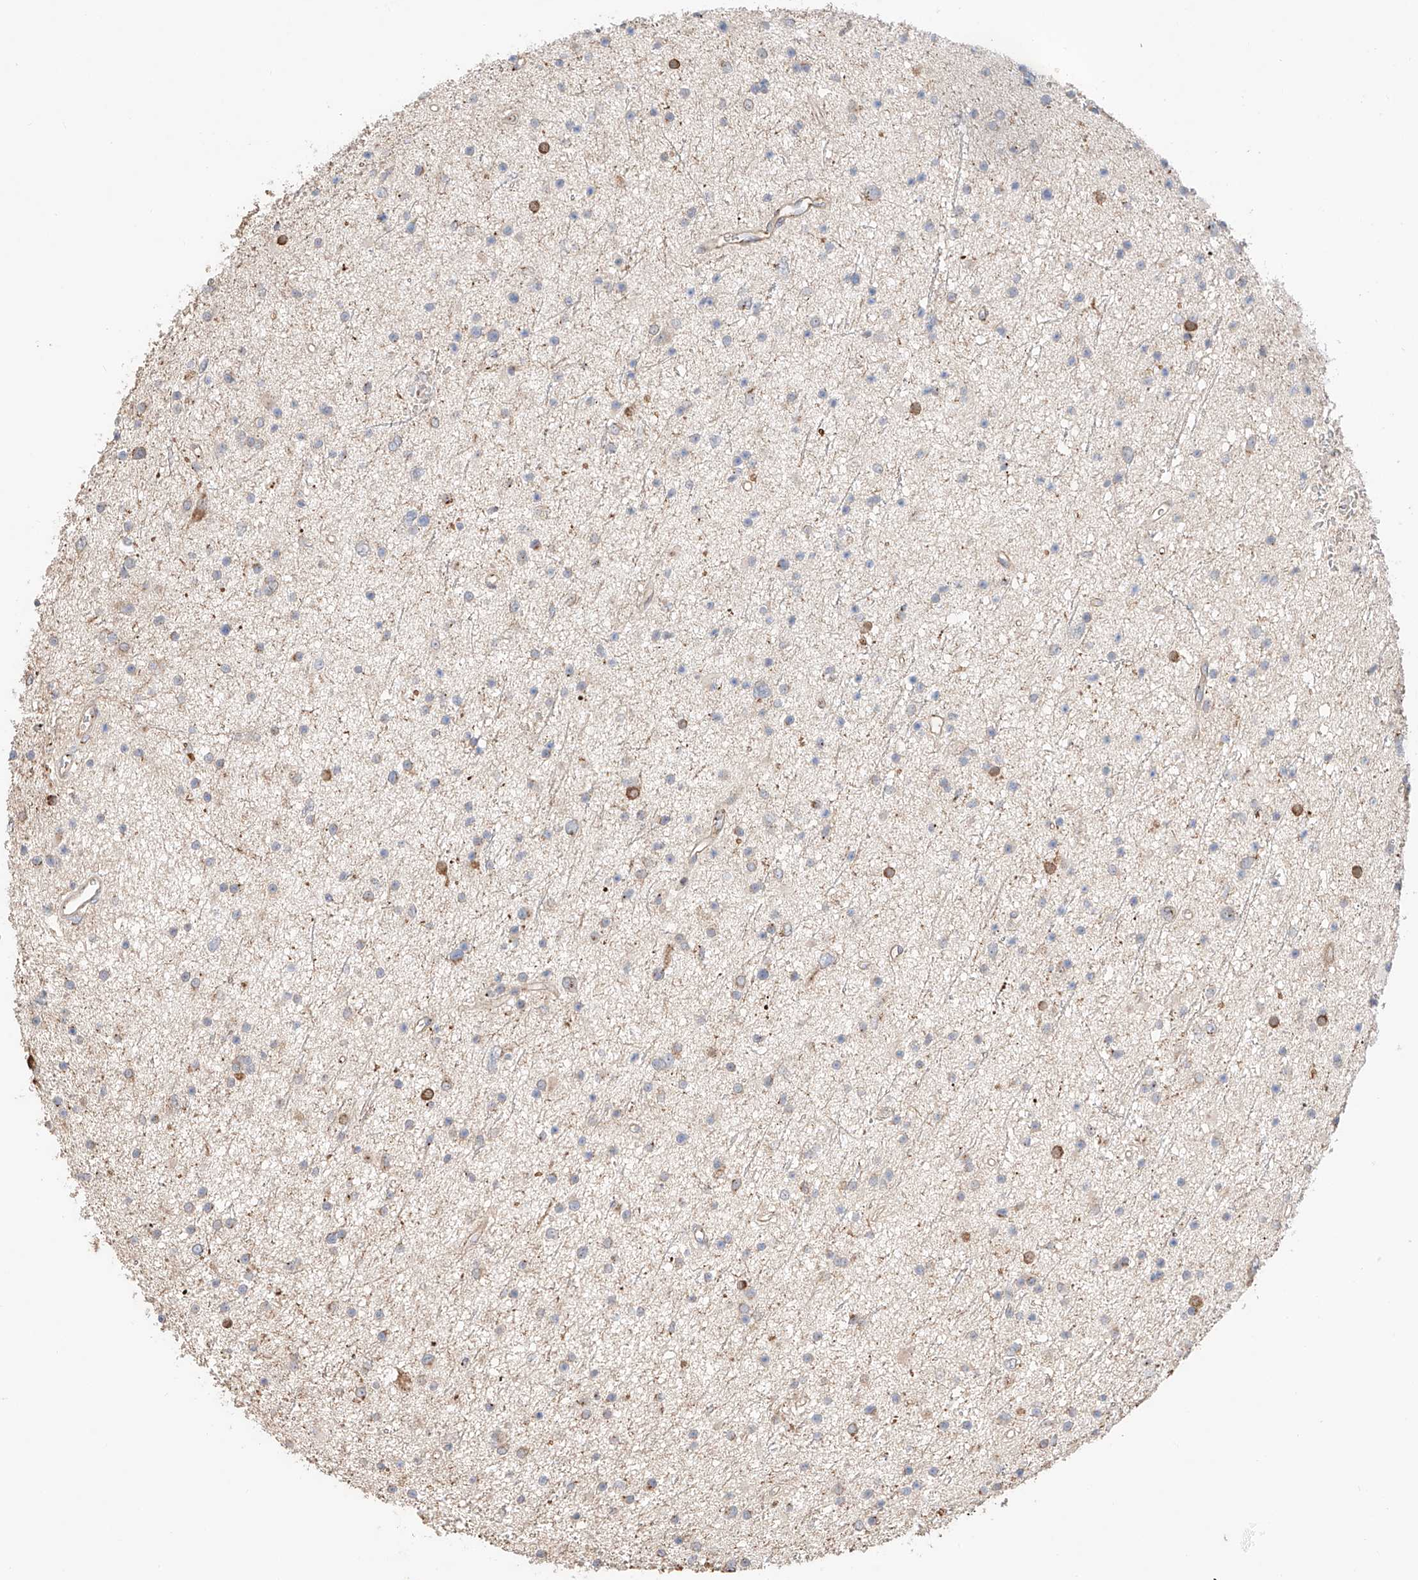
{"staining": {"intensity": "weak", "quantity": "<25%", "location": "cytoplasmic/membranous"}, "tissue": "glioma", "cell_type": "Tumor cells", "image_type": "cancer", "snomed": [{"axis": "morphology", "description": "Glioma, malignant, Low grade"}, {"axis": "topography", "description": "Cerebral cortex"}], "caption": "Photomicrograph shows no protein staining in tumor cells of glioma tissue.", "gene": "MOSPD1", "patient": {"sex": "female", "age": 39}}